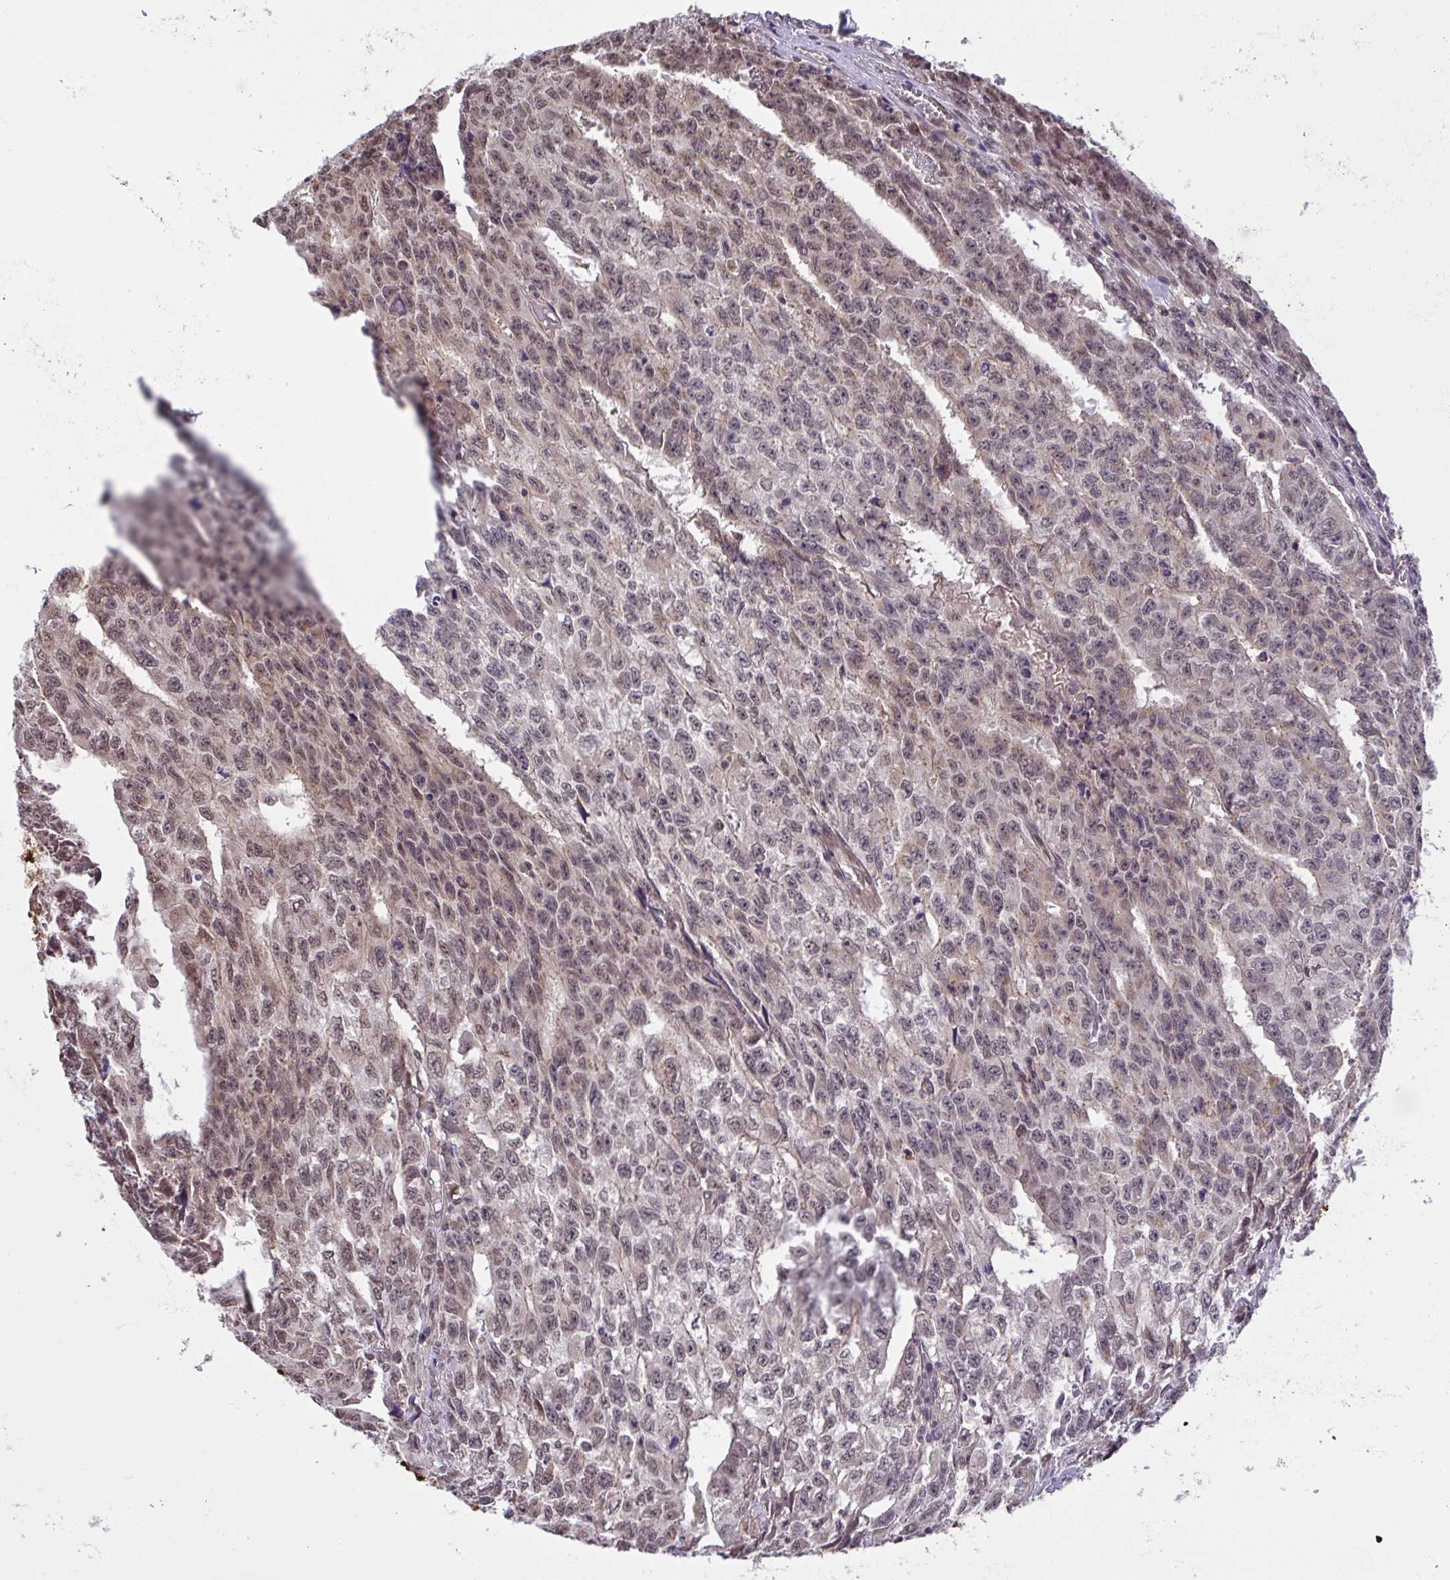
{"staining": {"intensity": "moderate", "quantity": "25%-75%", "location": "nuclear"}, "tissue": "testis cancer", "cell_type": "Tumor cells", "image_type": "cancer", "snomed": [{"axis": "morphology", "description": "Carcinoma, Embryonal, NOS"}, {"axis": "morphology", "description": "Teratoma, malignant, NOS"}, {"axis": "topography", "description": "Testis"}], "caption": "Human testis cancer (embryonal carcinoma) stained with a brown dye exhibits moderate nuclear positive expression in about 25%-75% of tumor cells.", "gene": "C9orf64", "patient": {"sex": "male", "age": 24}}